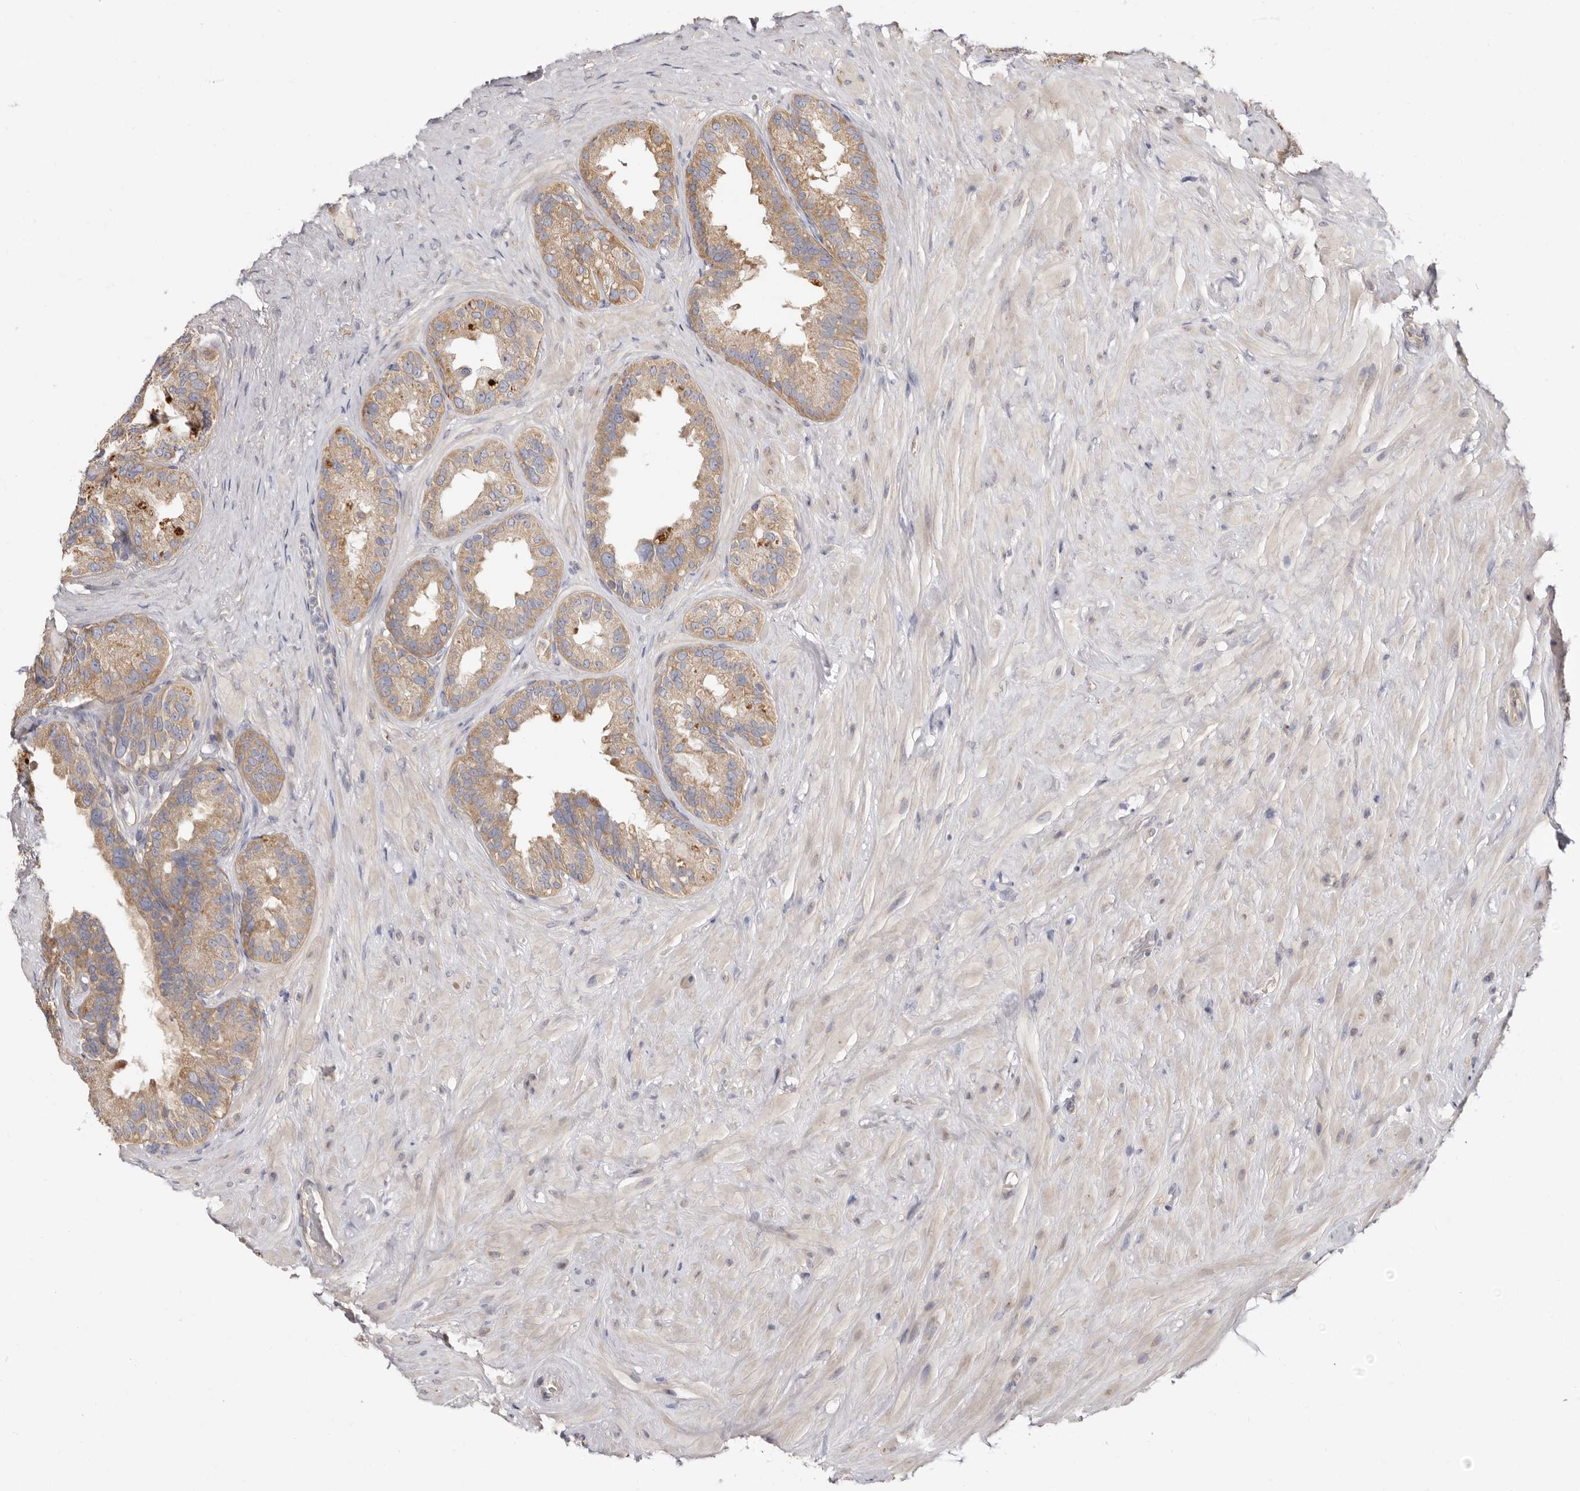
{"staining": {"intensity": "moderate", "quantity": ">75%", "location": "cytoplasmic/membranous"}, "tissue": "seminal vesicle", "cell_type": "Glandular cells", "image_type": "normal", "snomed": [{"axis": "morphology", "description": "Normal tissue, NOS"}, {"axis": "topography", "description": "Seminal veicle"}], "caption": "Immunohistochemistry (DAB) staining of unremarkable seminal vesicle reveals moderate cytoplasmic/membranous protein positivity in about >75% of glandular cells.", "gene": "FAM167B", "patient": {"sex": "male", "age": 80}}